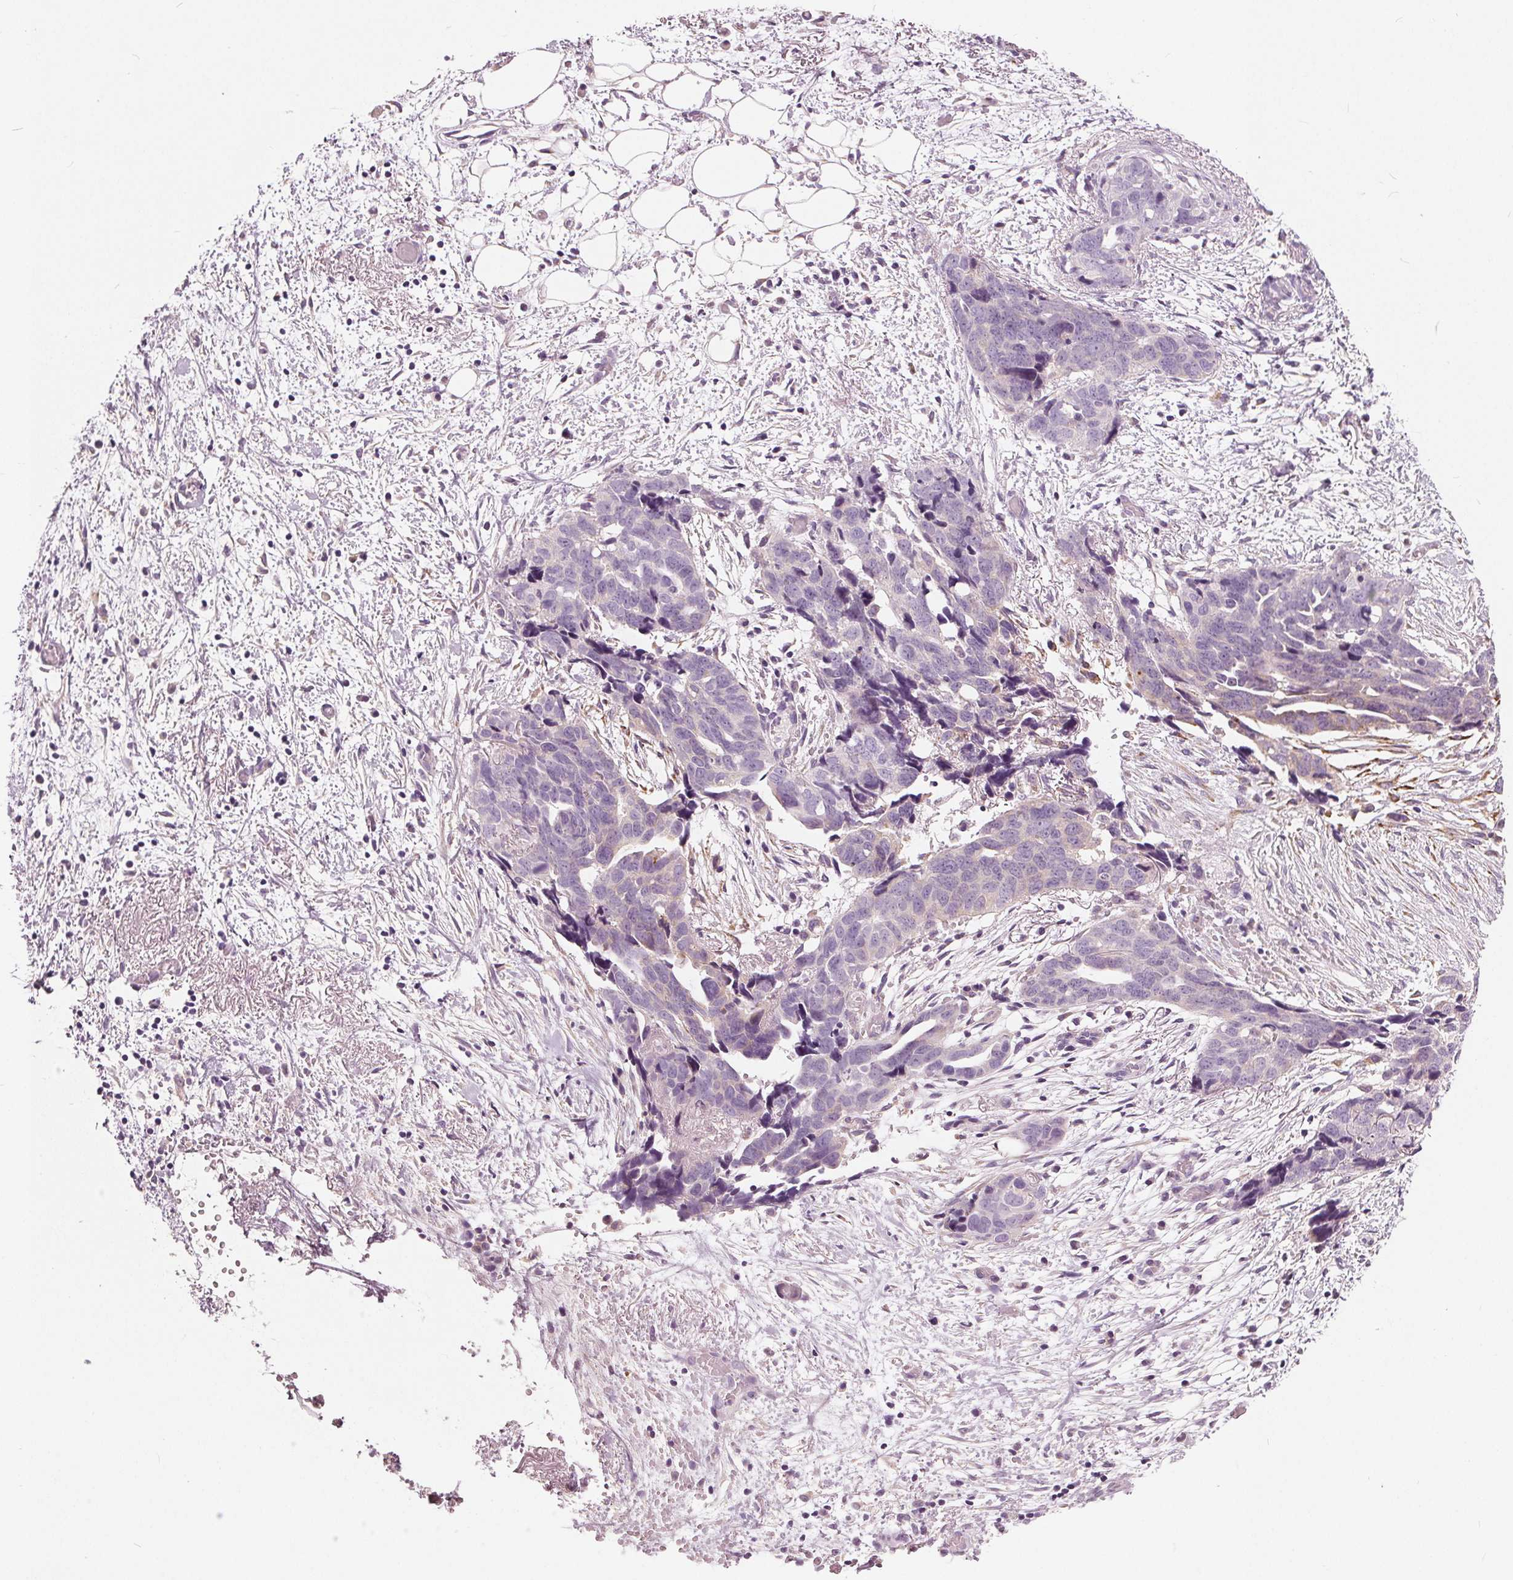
{"staining": {"intensity": "negative", "quantity": "none", "location": "none"}, "tissue": "ovarian cancer", "cell_type": "Tumor cells", "image_type": "cancer", "snomed": [{"axis": "morphology", "description": "Cystadenocarcinoma, serous, NOS"}, {"axis": "topography", "description": "Ovary"}], "caption": "Human serous cystadenocarcinoma (ovarian) stained for a protein using immunohistochemistry (IHC) shows no staining in tumor cells.", "gene": "LHFPL7", "patient": {"sex": "female", "age": 69}}